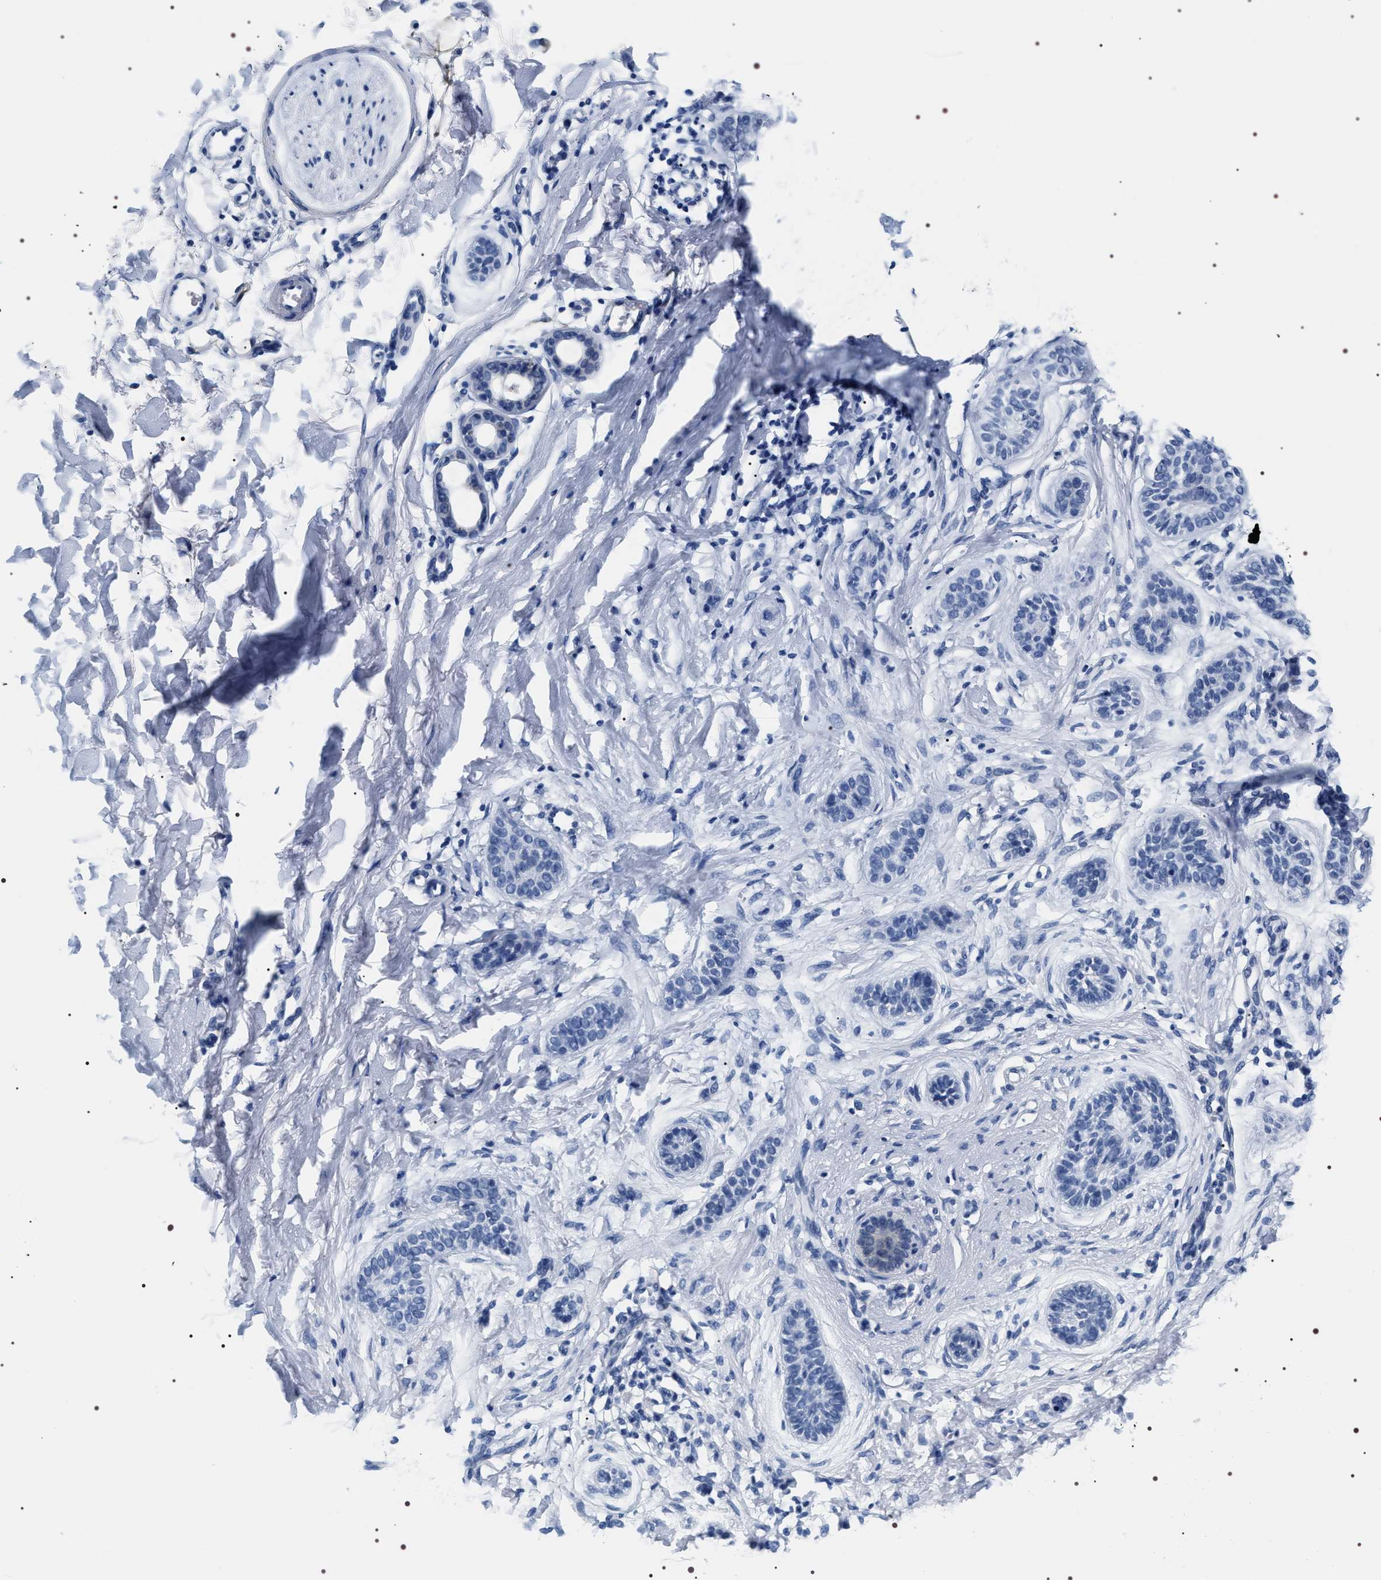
{"staining": {"intensity": "negative", "quantity": "none", "location": "none"}, "tissue": "skin cancer", "cell_type": "Tumor cells", "image_type": "cancer", "snomed": [{"axis": "morphology", "description": "Normal tissue, NOS"}, {"axis": "morphology", "description": "Basal cell carcinoma"}, {"axis": "topography", "description": "Skin"}], "caption": "Image shows no significant protein expression in tumor cells of basal cell carcinoma (skin).", "gene": "ADH4", "patient": {"sex": "male", "age": 63}}